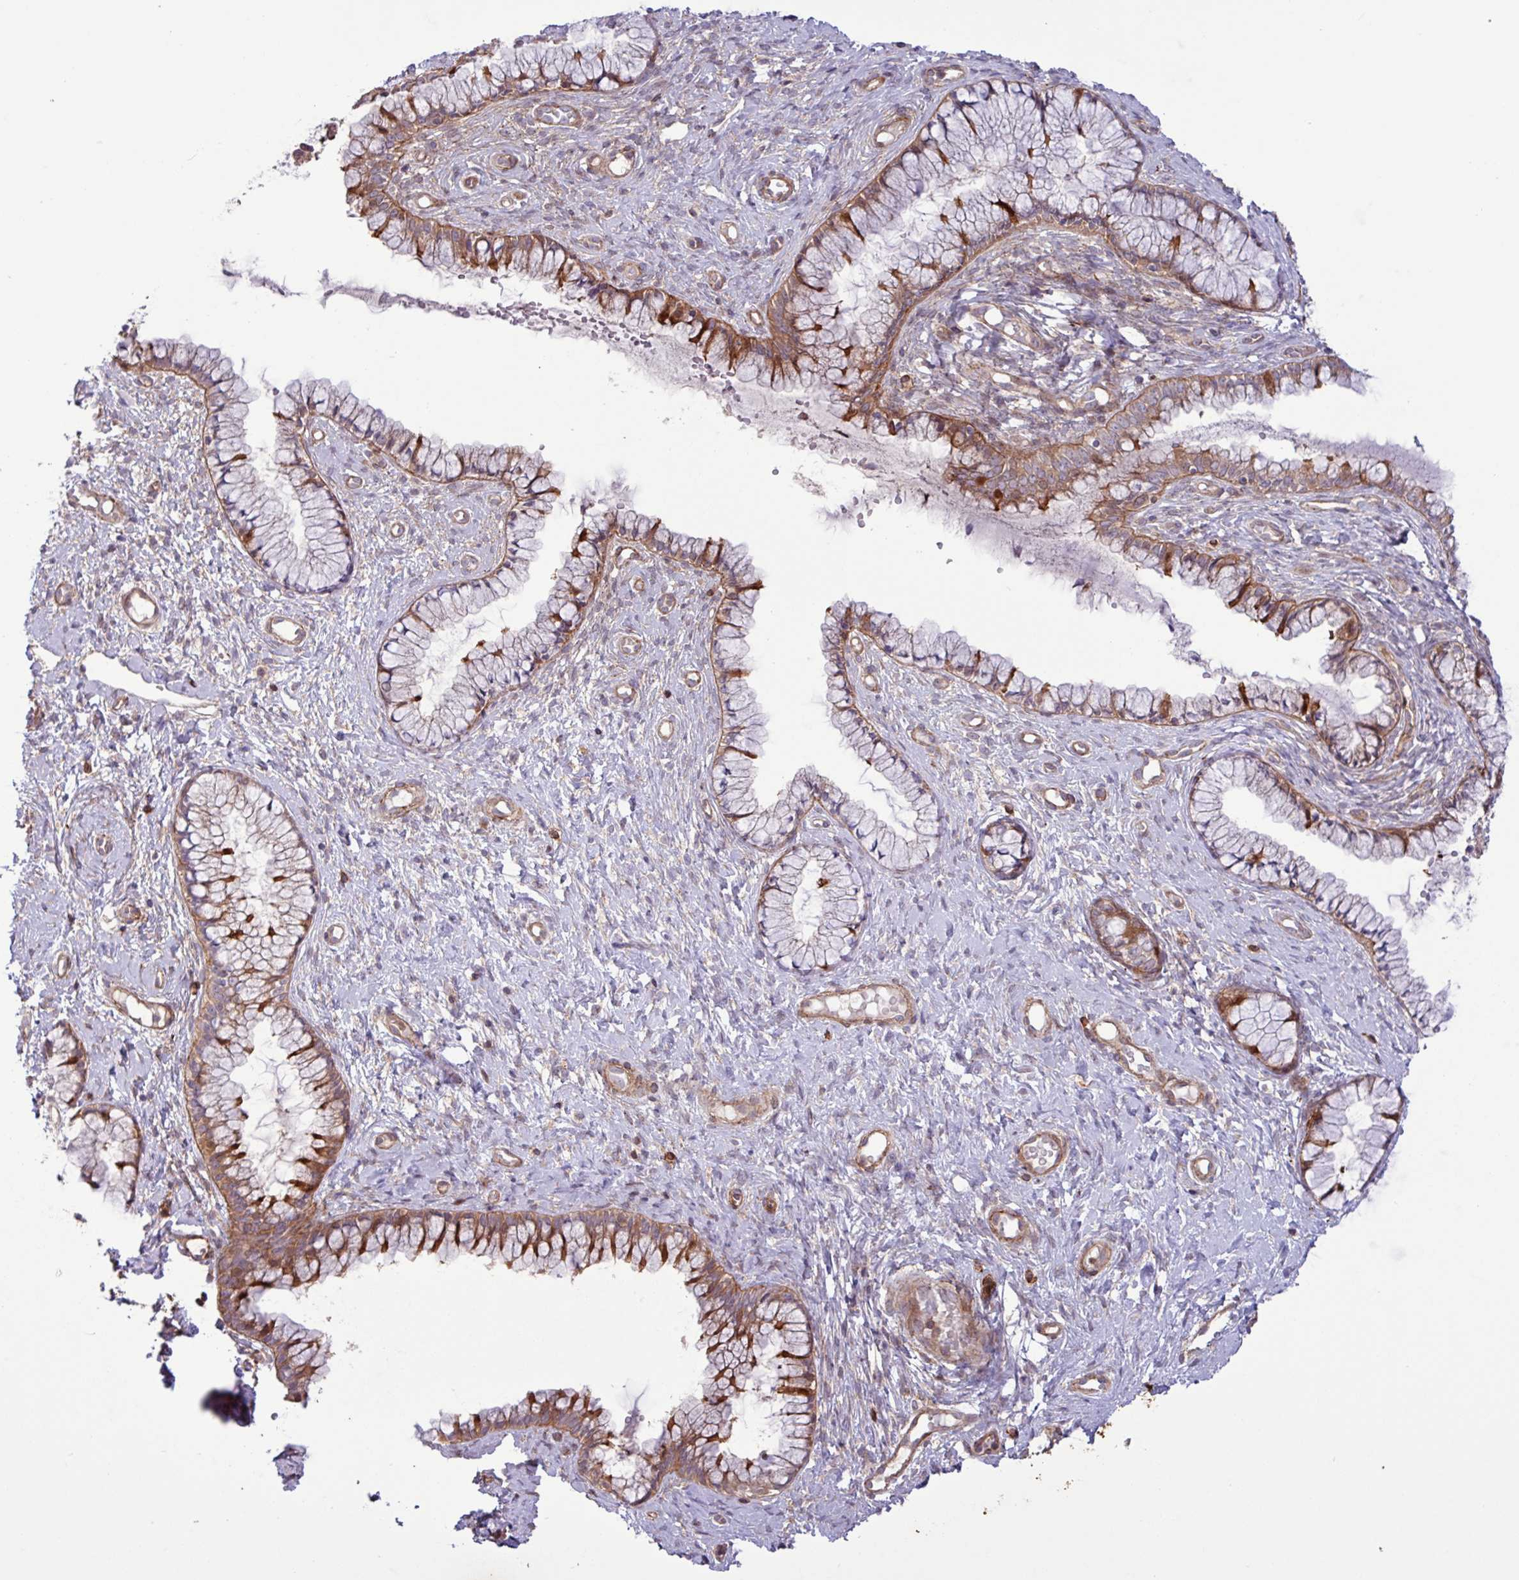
{"staining": {"intensity": "moderate", "quantity": "25%-75%", "location": "cytoplasmic/membranous"}, "tissue": "cervix", "cell_type": "Glandular cells", "image_type": "normal", "snomed": [{"axis": "morphology", "description": "Normal tissue, NOS"}, {"axis": "topography", "description": "Cervix"}], "caption": "The image displays immunohistochemical staining of unremarkable cervix. There is moderate cytoplasmic/membranous staining is seen in about 25%-75% of glandular cells.", "gene": "CNTRL", "patient": {"sex": "female", "age": 36}}